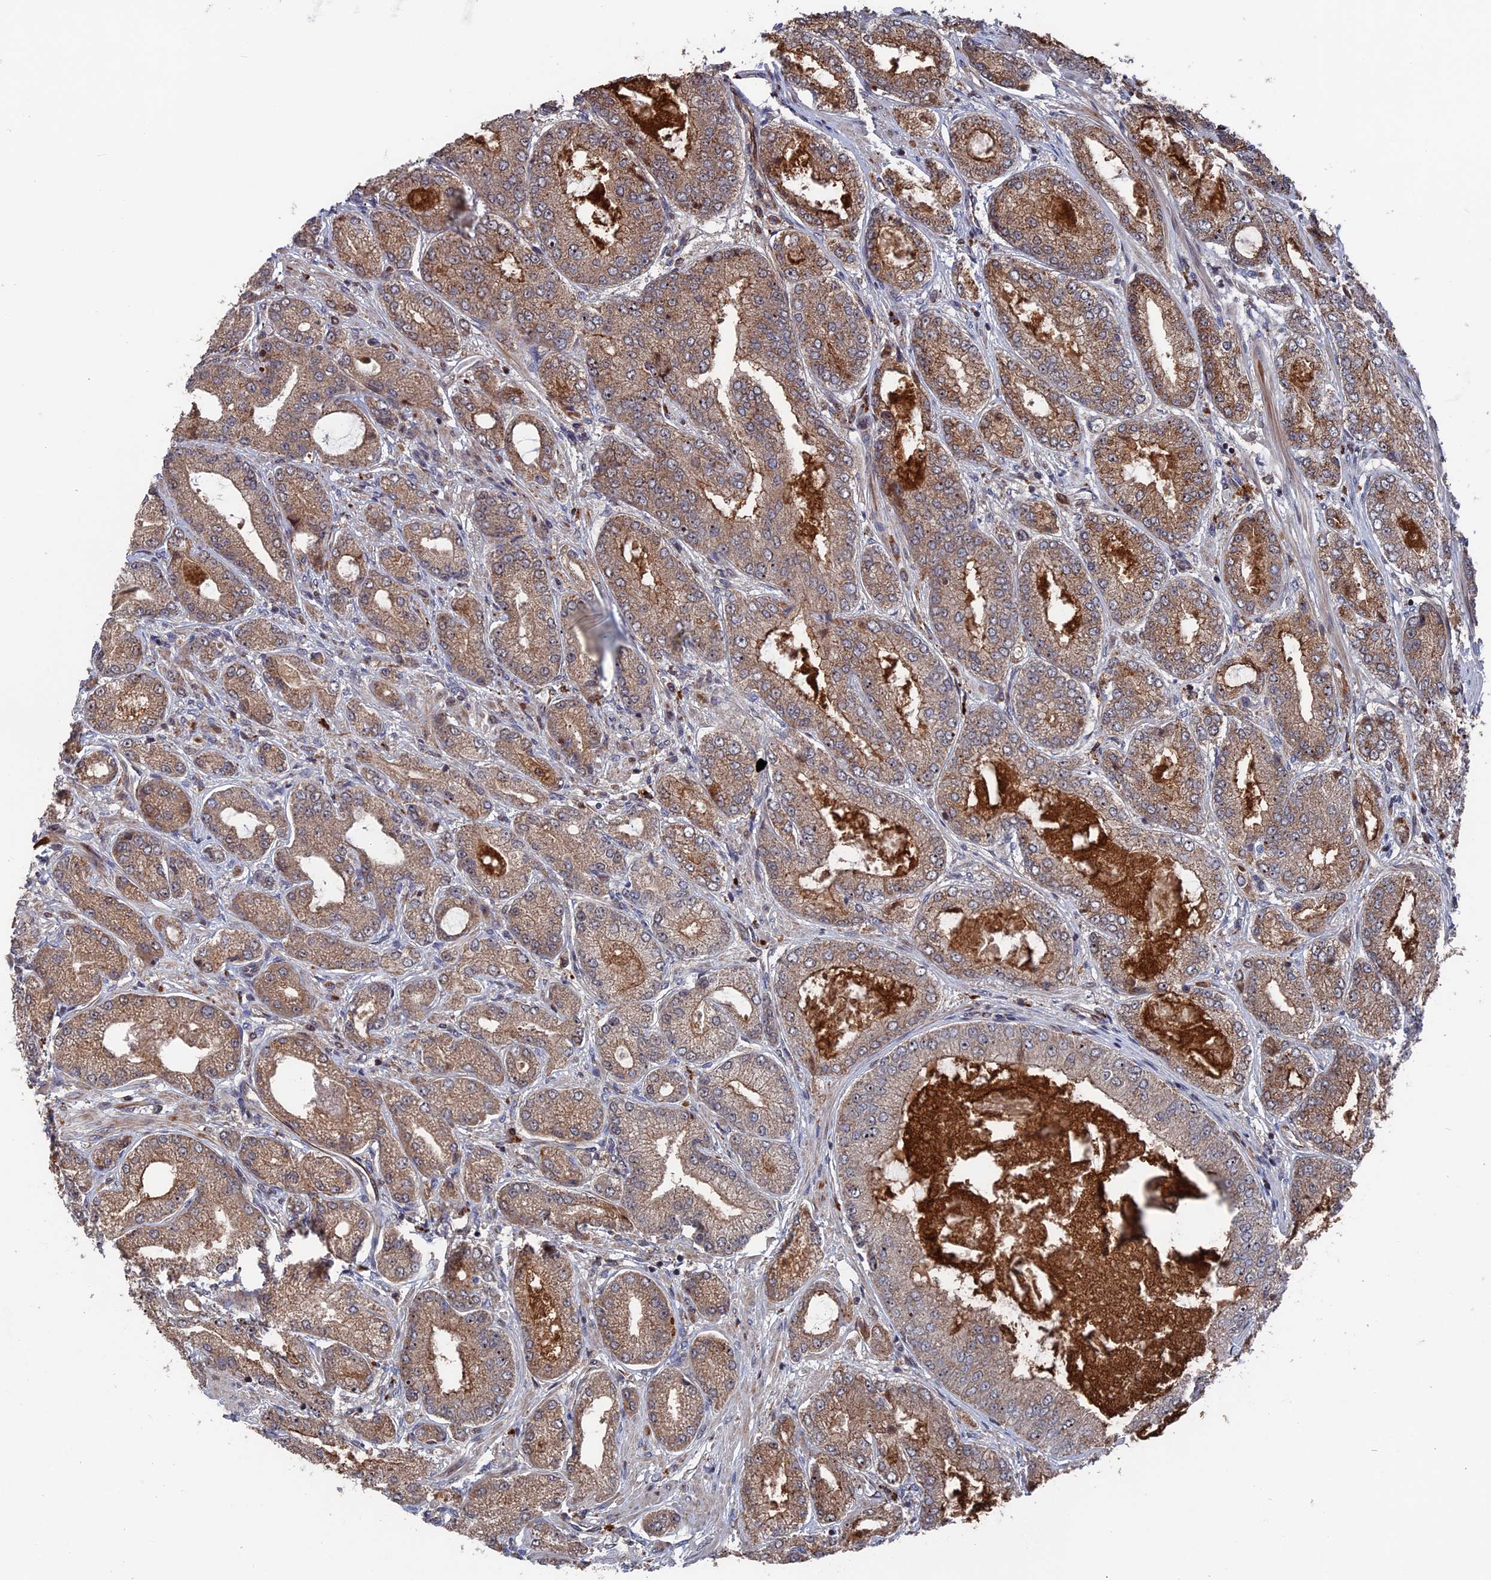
{"staining": {"intensity": "moderate", "quantity": ">75%", "location": "cytoplasmic/membranous"}, "tissue": "prostate cancer", "cell_type": "Tumor cells", "image_type": "cancer", "snomed": [{"axis": "morphology", "description": "Adenocarcinoma, High grade"}, {"axis": "topography", "description": "Prostate"}], "caption": "Adenocarcinoma (high-grade) (prostate) tissue demonstrates moderate cytoplasmic/membranous expression in approximately >75% of tumor cells, visualized by immunohistochemistry. (brown staining indicates protein expression, while blue staining denotes nuclei).", "gene": "PLA2G15", "patient": {"sex": "male", "age": 71}}